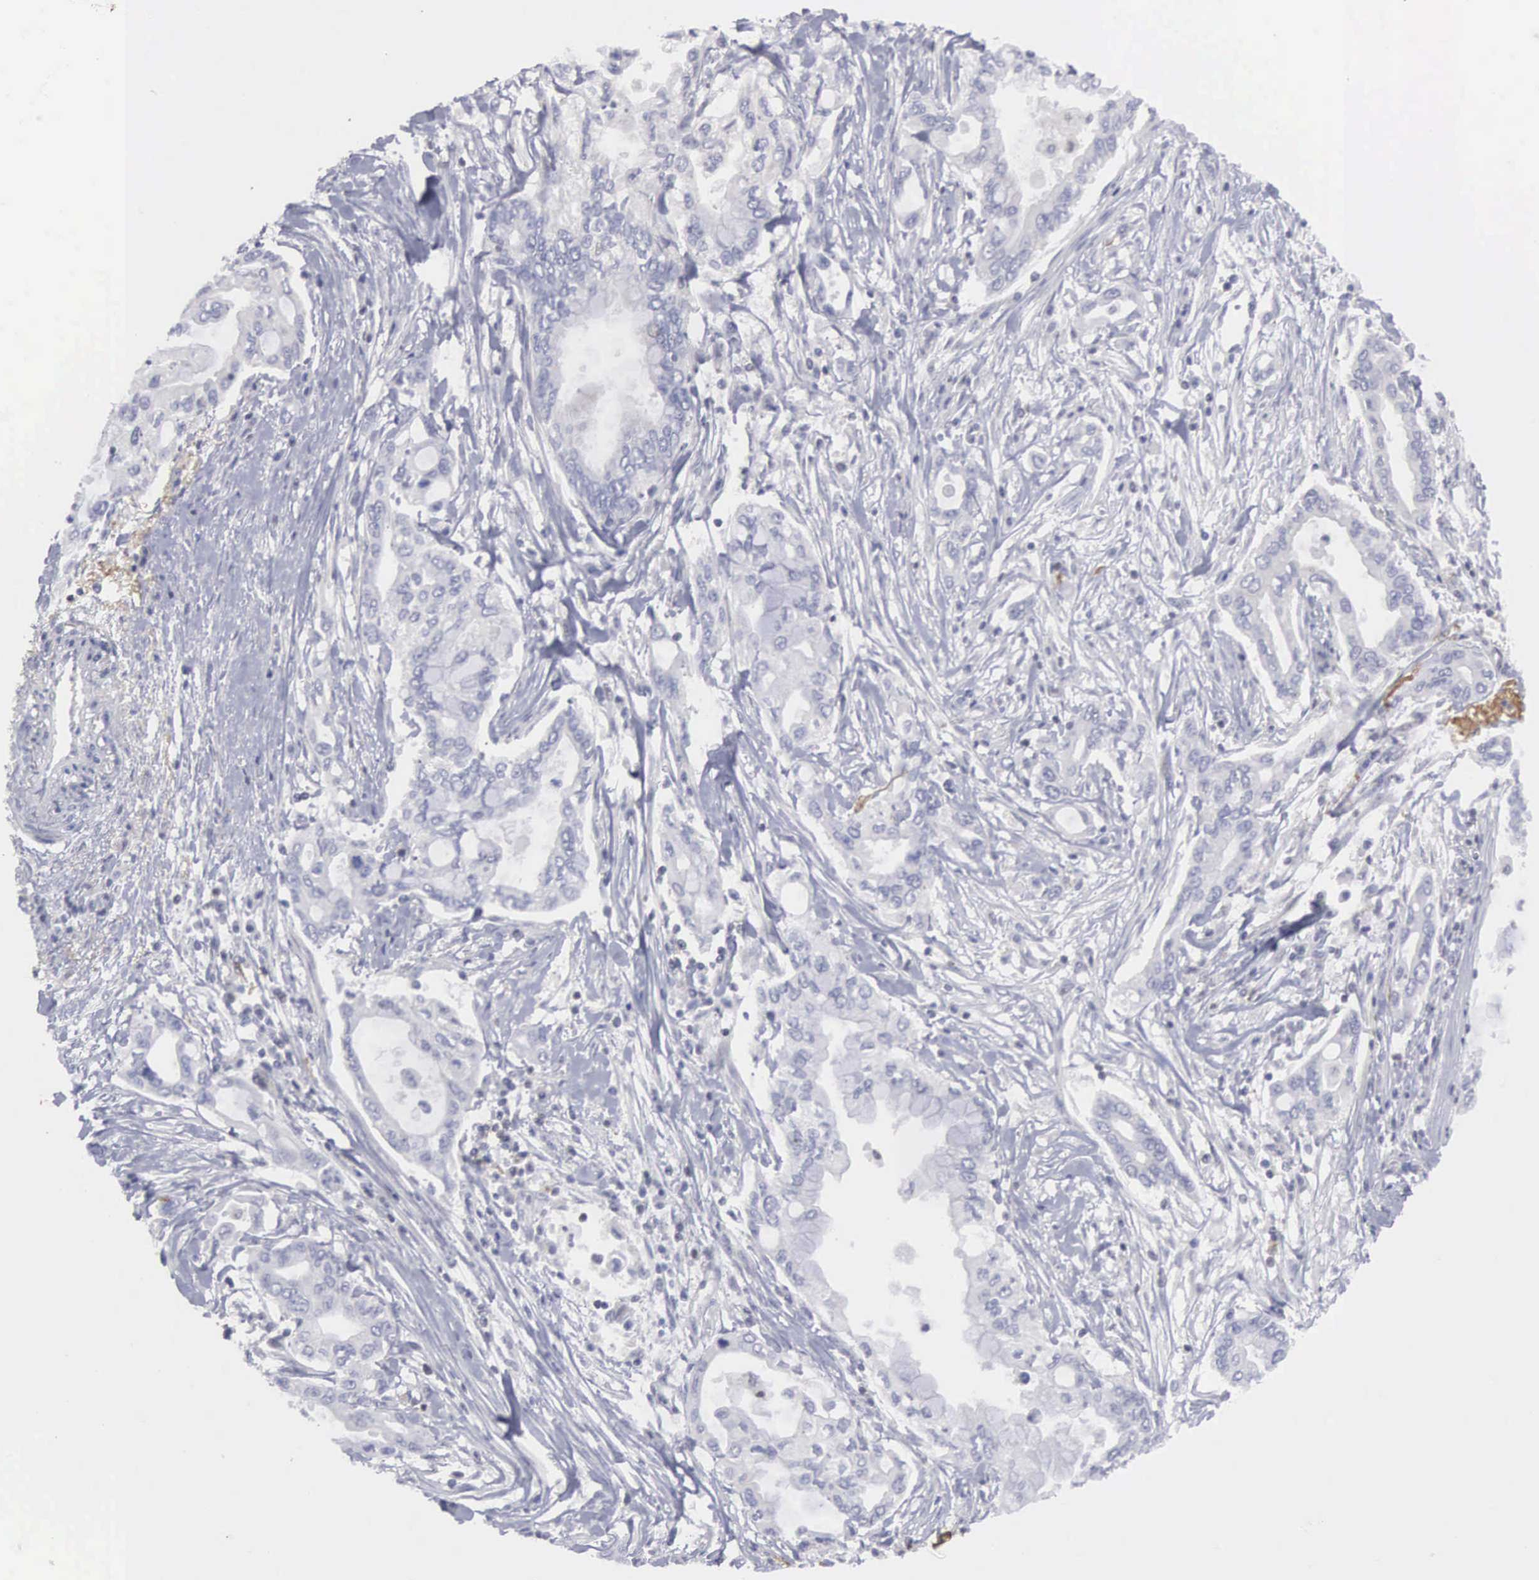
{"staining": {"intensity": "negative", "quantity": "none", "location": "none"}, "tissue": "pancreatic cancer", "cell_type": "Tumor cells", "image_type": "cancer", "snomed": [{"axis": "morphology", "description": "Adenocarcinoma, NOS"}, {"axis": "topography", "description": "Pancreas"}], "caption": "Protein analysis of pancreatic adenocarcinoma shows no significant expression in tumor cells. (Stains: DAB immunohistochemistry with hematoxylin counter stain, Microscopy: brightfield microscopy at high magnification).", "gene": "RBPJ", "patient": {"sex": "female", "age": 57}}